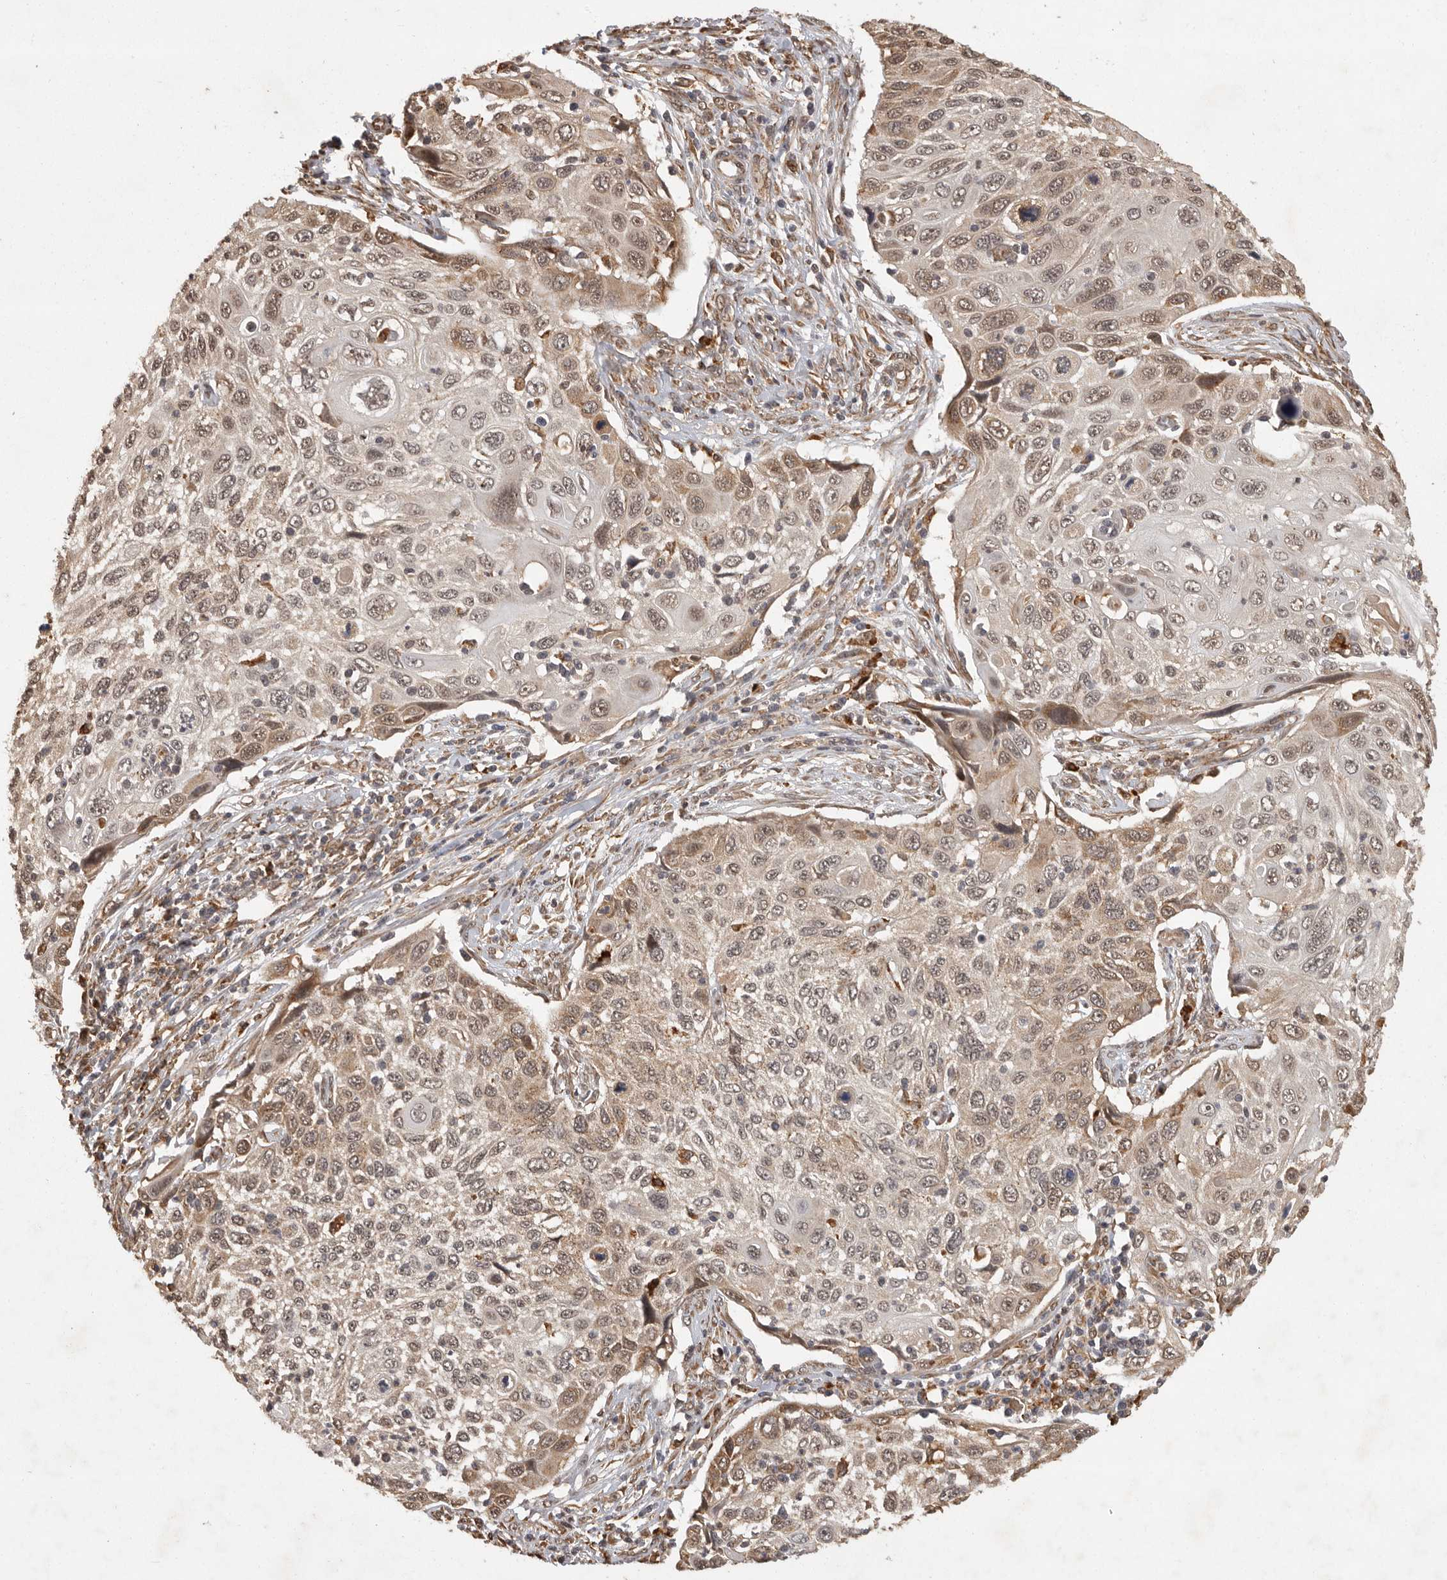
{"staining": {"intensity": "moderate", "quantity": ">75%", "location": "cytoplasmic/membranous,nuclear"}, "tissue": "cervical cancer", "cell_type": "Tumor cells", "image_type": "cancer", "snomed": [{"axis": "morphology", "description": "Squamous cell carcinoma, NOS"}, {"axis": "topography", "description": "Cervix"}], "caption": "An IHC image of tumor tissue is shown. Protein staining in brown highlights moderate cytoplasmic/membranous and nuclear positivity in cervical cancer (squamous cell carcinoma) within tumor cells.", "gene": "ZNF83", "patient": {"sex": "female", "age": 70}}